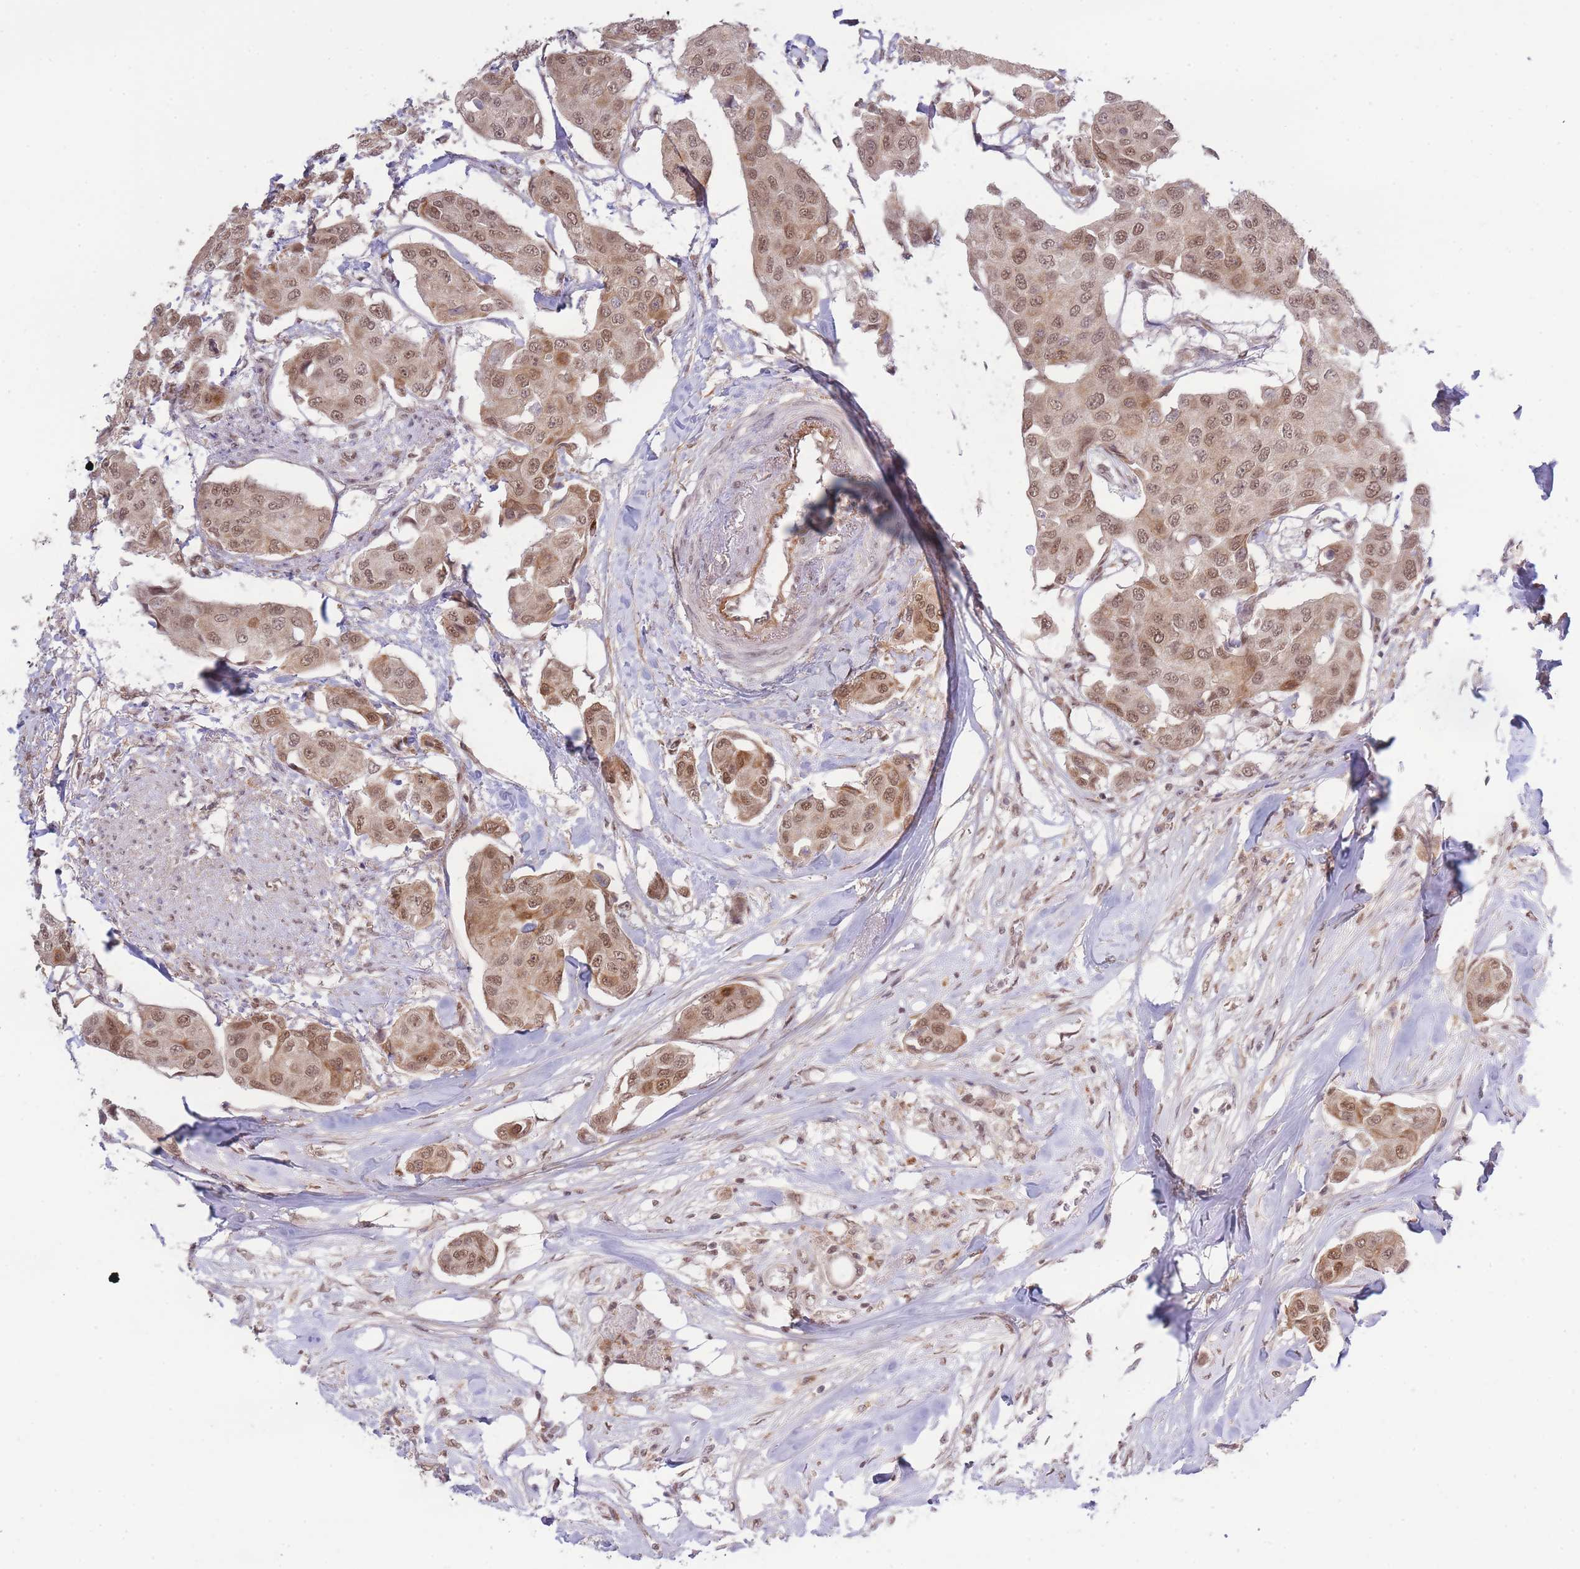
{"staining": {"intensity": "moderate", "quantity": ">75%", "location": "cytoplasmic/membranous,nuclear"}, "tissue": "breast cancer", "cell_type": "Tumor cells", "image_type": "cancer", "snomed": [{"axis": "morphology", "description": "Duct carcinoma"}, {"axis": "topography", "description": "Breast"}, {"axis": "topography", "description": "Lymph node"}], "caption": "Moderate cytoplasmic/membranous and nuclear protein positivity is seen in about >75% of tumor cells in breast invasive ductal carcinoma.", "gene": "CARD8", "patient": {"sex": "female", "age": 80}}